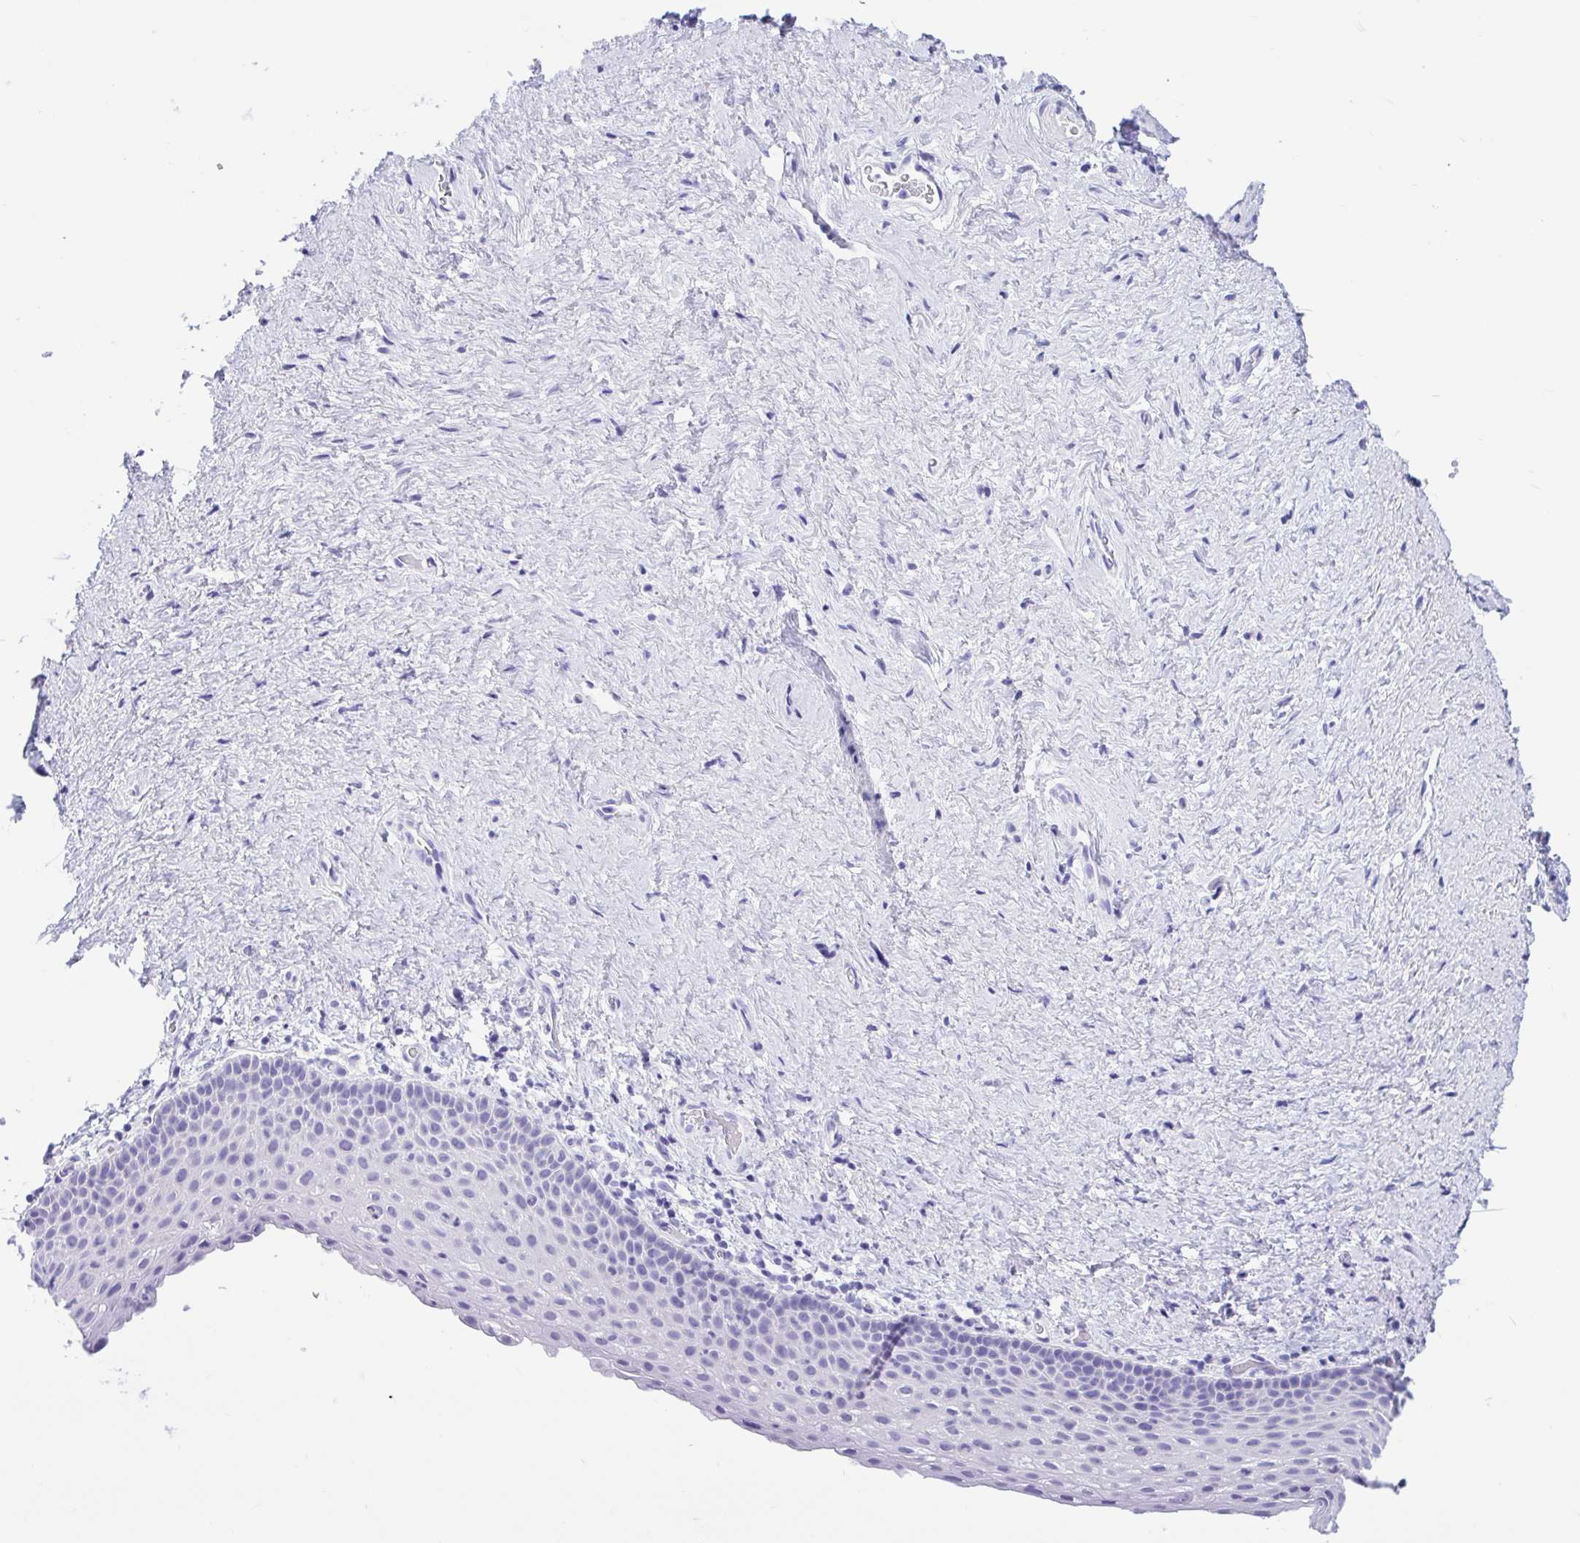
{"staining": {"intensity": "negative", "quantity": "none", "location": "none"}, "tissue": "vagina", "cell_type": "Squamous epithelial cells", "image_type": "normal", "snomed": [{"axis": "morphology", "description": "Normal tissue, NOS"}, {"axis": "topography", "description": "Vagina"}], "caption": "Protein analysis of benign vagina shows no significant staining in squamous epithelial cells. (DAB (3,3'-diaminobenzidine) immunohistochemistry visualized using brightfield microscopy, high magnification).", "gene": "ENSG00000274792", "patient": {"sex": "female", "age": 61}}